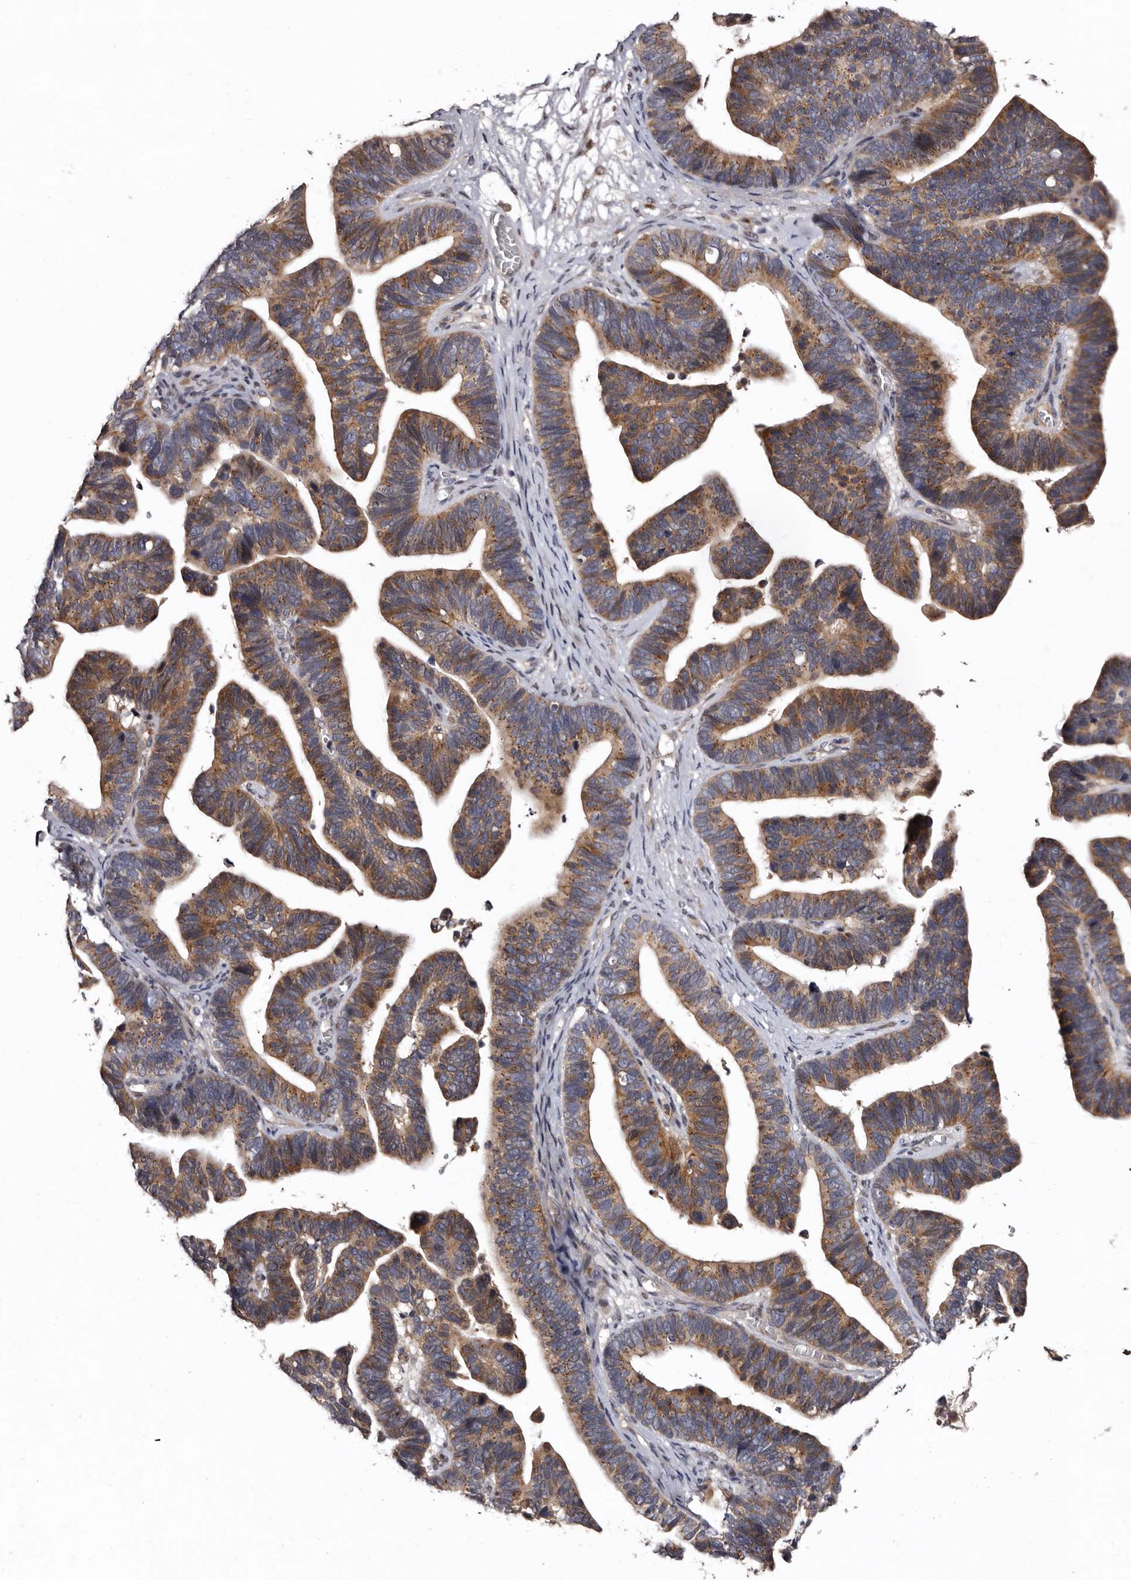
{"staining": {"intensity": "moderate", "quantity": ">75%", "location": "cytoplasmic/membranous"}, "tissue": "ovarian cancer", "cell_type": "Tumor cells", "image_type": "cancer", "snomed": [{"axis": "morphology", "description": "Cystadenocarcinoma, serous, NOS"}, {"axis": "topography", "description": "Ovary"}], "caption": "An immunohistochemistry (IHC) micrograph of neoplastic tissue is shown. Protein staining in brown labels moderate cytoplasmic/membranous positivity in ovarian serous cystadenocarcinoma within tumor cells. The staining is performed using DAB brown chromogen to label protein expression. The nuclei are counter-stained blue using hematoxylin.", "gene": "FAM91A1", "patient": {"sex": "female", "age": 56}}